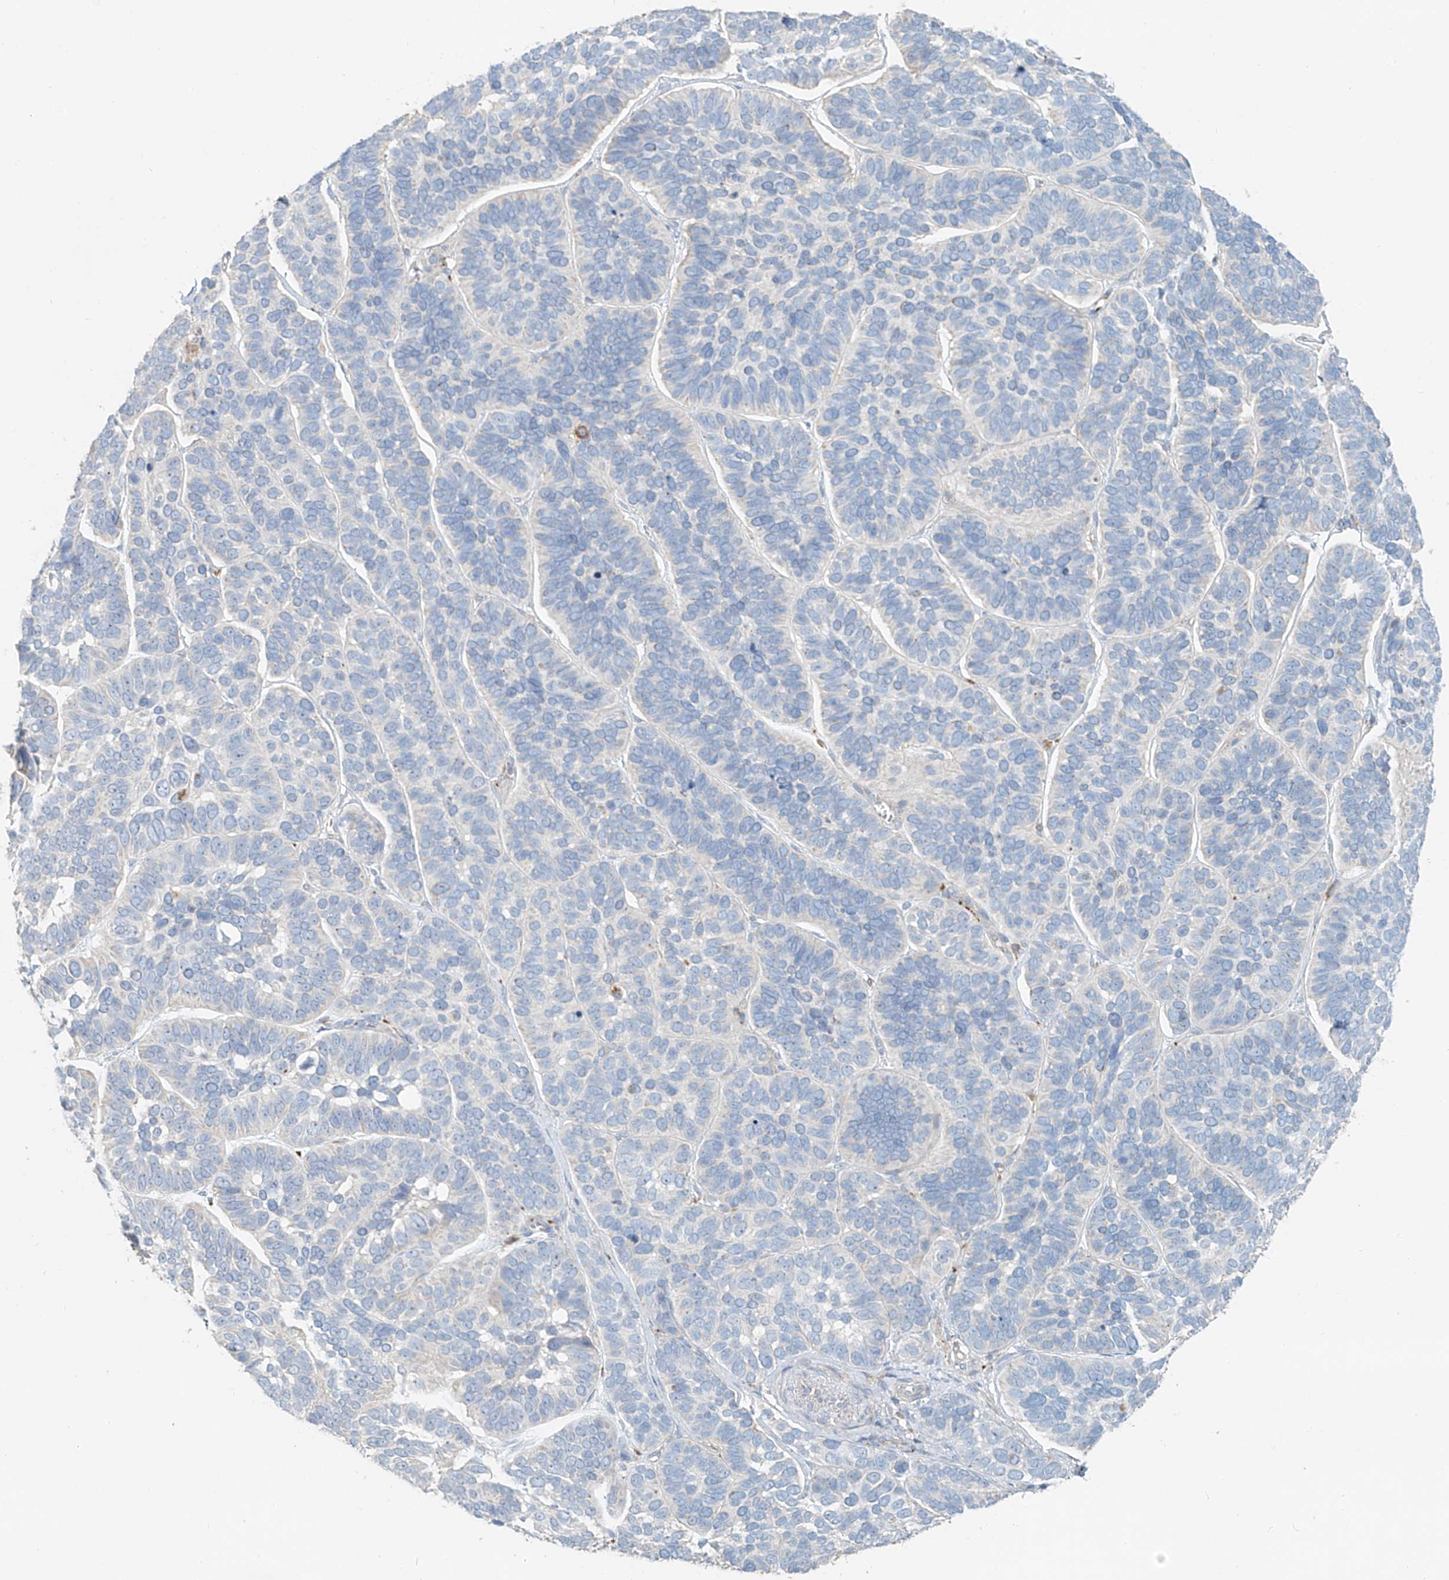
{"staining": {"intensity": "negative", "quantity": "none", "location": "none"}, "tissue": "skin cancer", "cell_type": "Tumor cells", "image_type": "cancer", "snomed": [{"axis": "morphology", "description": "Basal cell carcinoma"}, {"axis": "topography", "description": "Skin"}], "caption": "Tumor cells are negative for protein expression in human basal cell carcinoma (skin).", "gene": "TRIM47", "patient": {"sex": "male", "age": 62}}